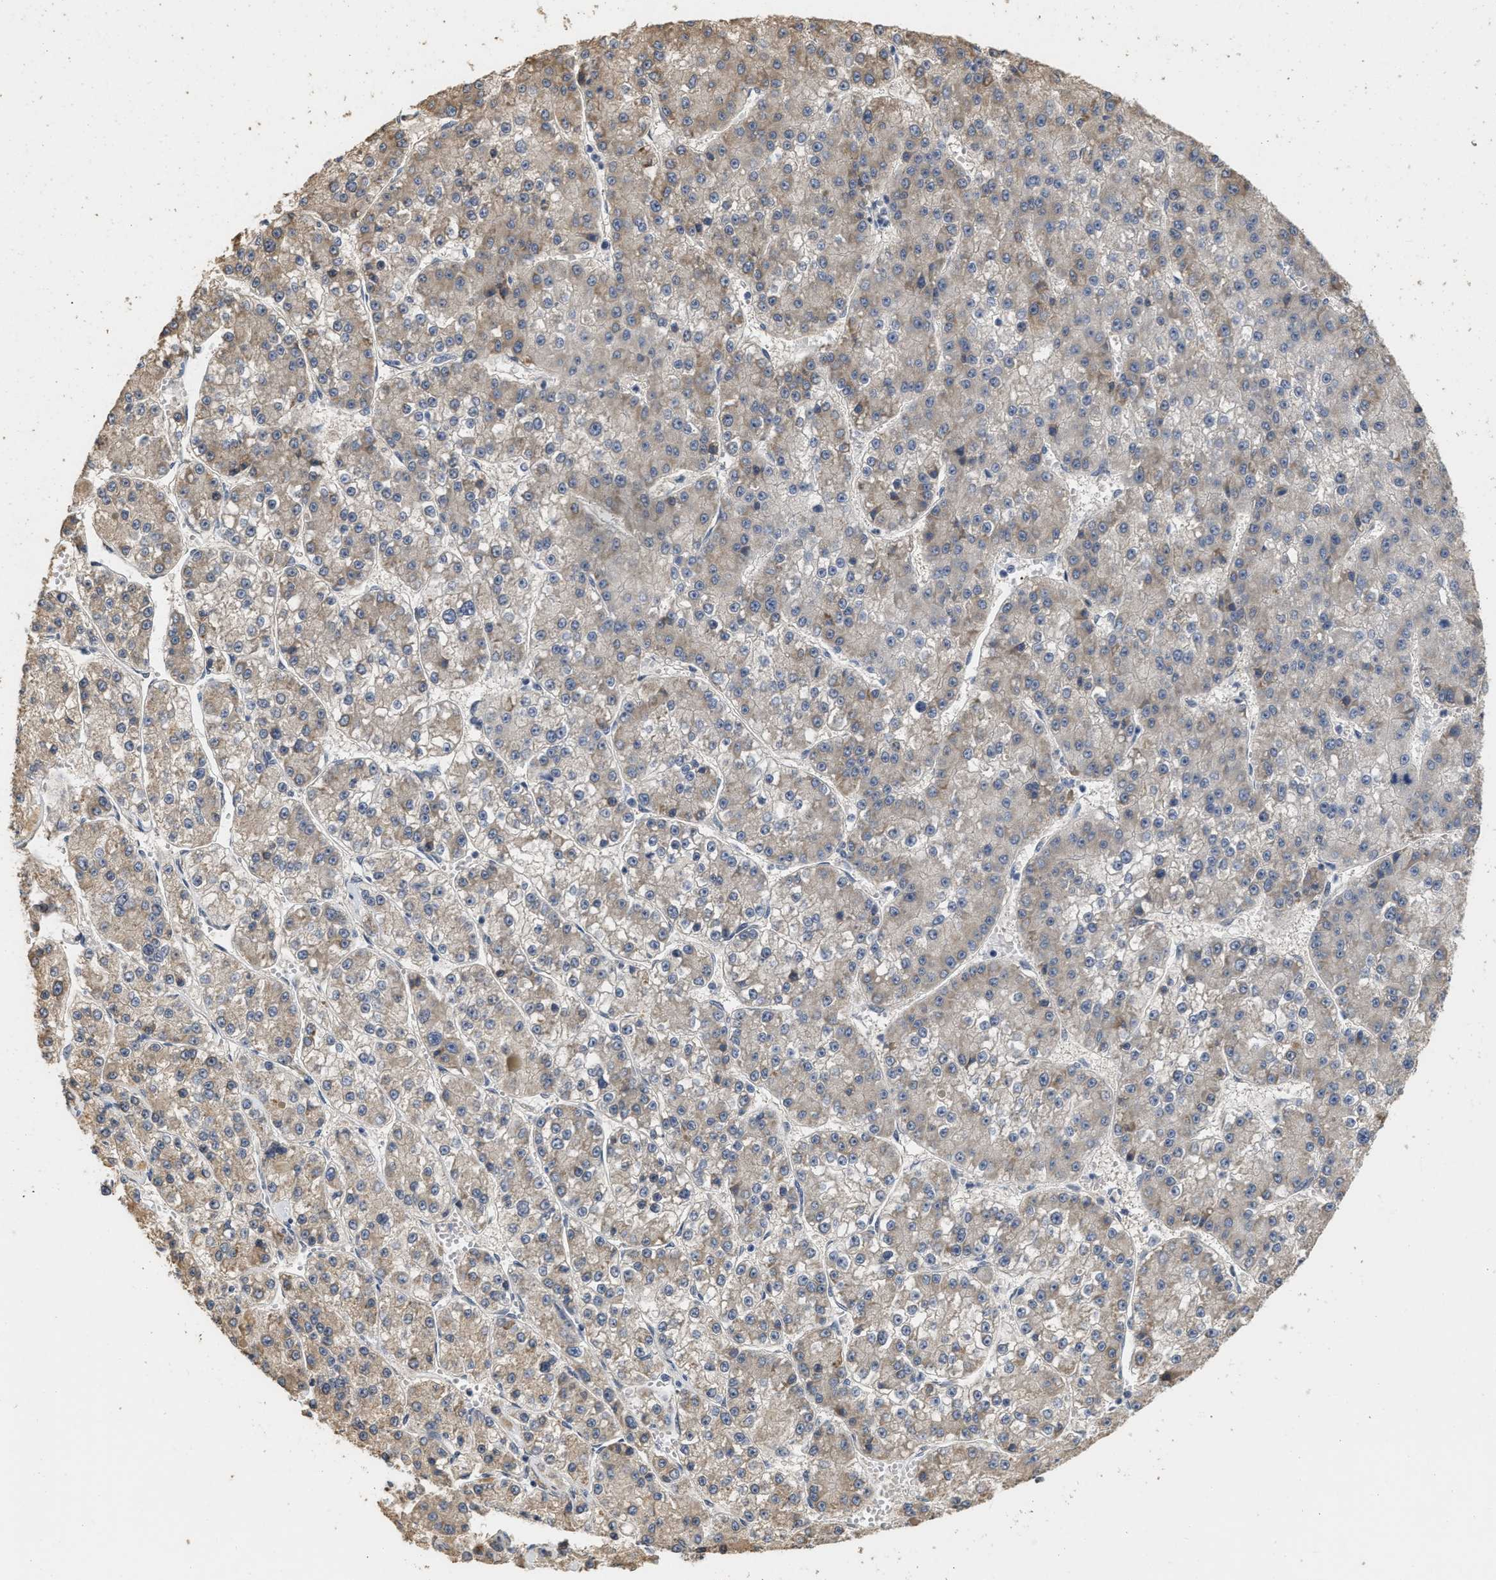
{"staining": {"intensity": "weak", "quantity": ">75%", "location": "cytoplasmic/membranous"}, "tissue": "liver cancer", "cell_type": "Tumor cells", "image_type": "cancer", "snomed": [{"axis": "morphology", "description": "Carcinoma, Hepatocellular, NOS"}, {"axis": "topography", "description": "Liver"}], "caption": "Immunohistochemical staining of human hepatocellular carcinoma (liver) displays low levels of weak cytoplasmic/membranous positivity in about >75% of tumor cells. (IHC, brightfield microscopy, high magnification).", "gene": "NCS1", "patient": {"sex": "female", "age": 73}}